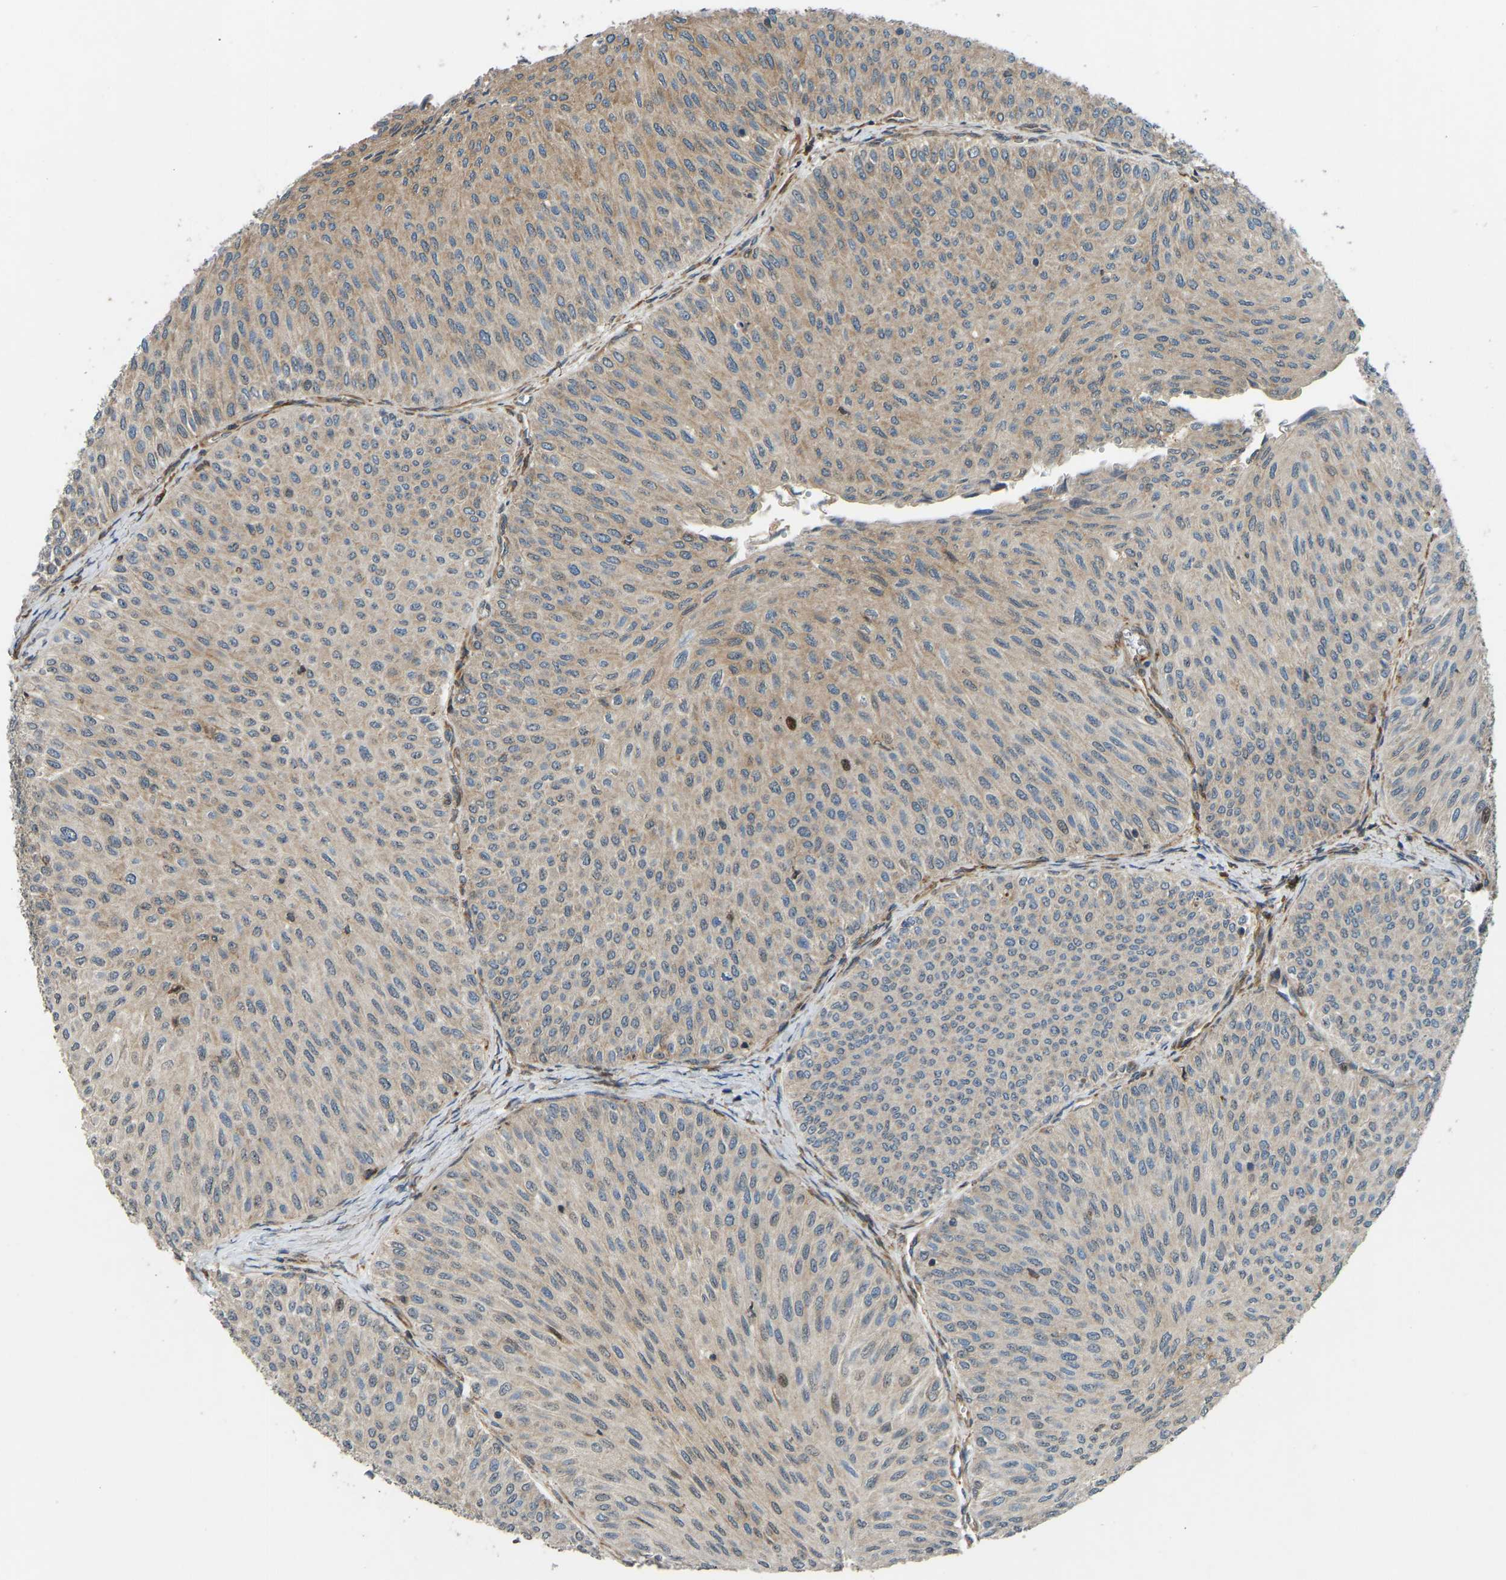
{"staining": {"intensity": "moderate", "quantity": "<25%", "location": "nuclear"}, "tissue": "urothelial cancer", "cell_type": "Tumor cells", "image_type": "cancer", "snomed": [{"axis": "morphology", "description": "Urothelial carcinoma, Low grade"}, {"axis": "topography", "description": "Urinary bladder"}], "caption": "This is an image of IHC staining of urothelial cancer, which shows moderate expression in the nuclear of tumor cells.", "gene": "OS9", "patient": {"sex": "male", "age": 78}}